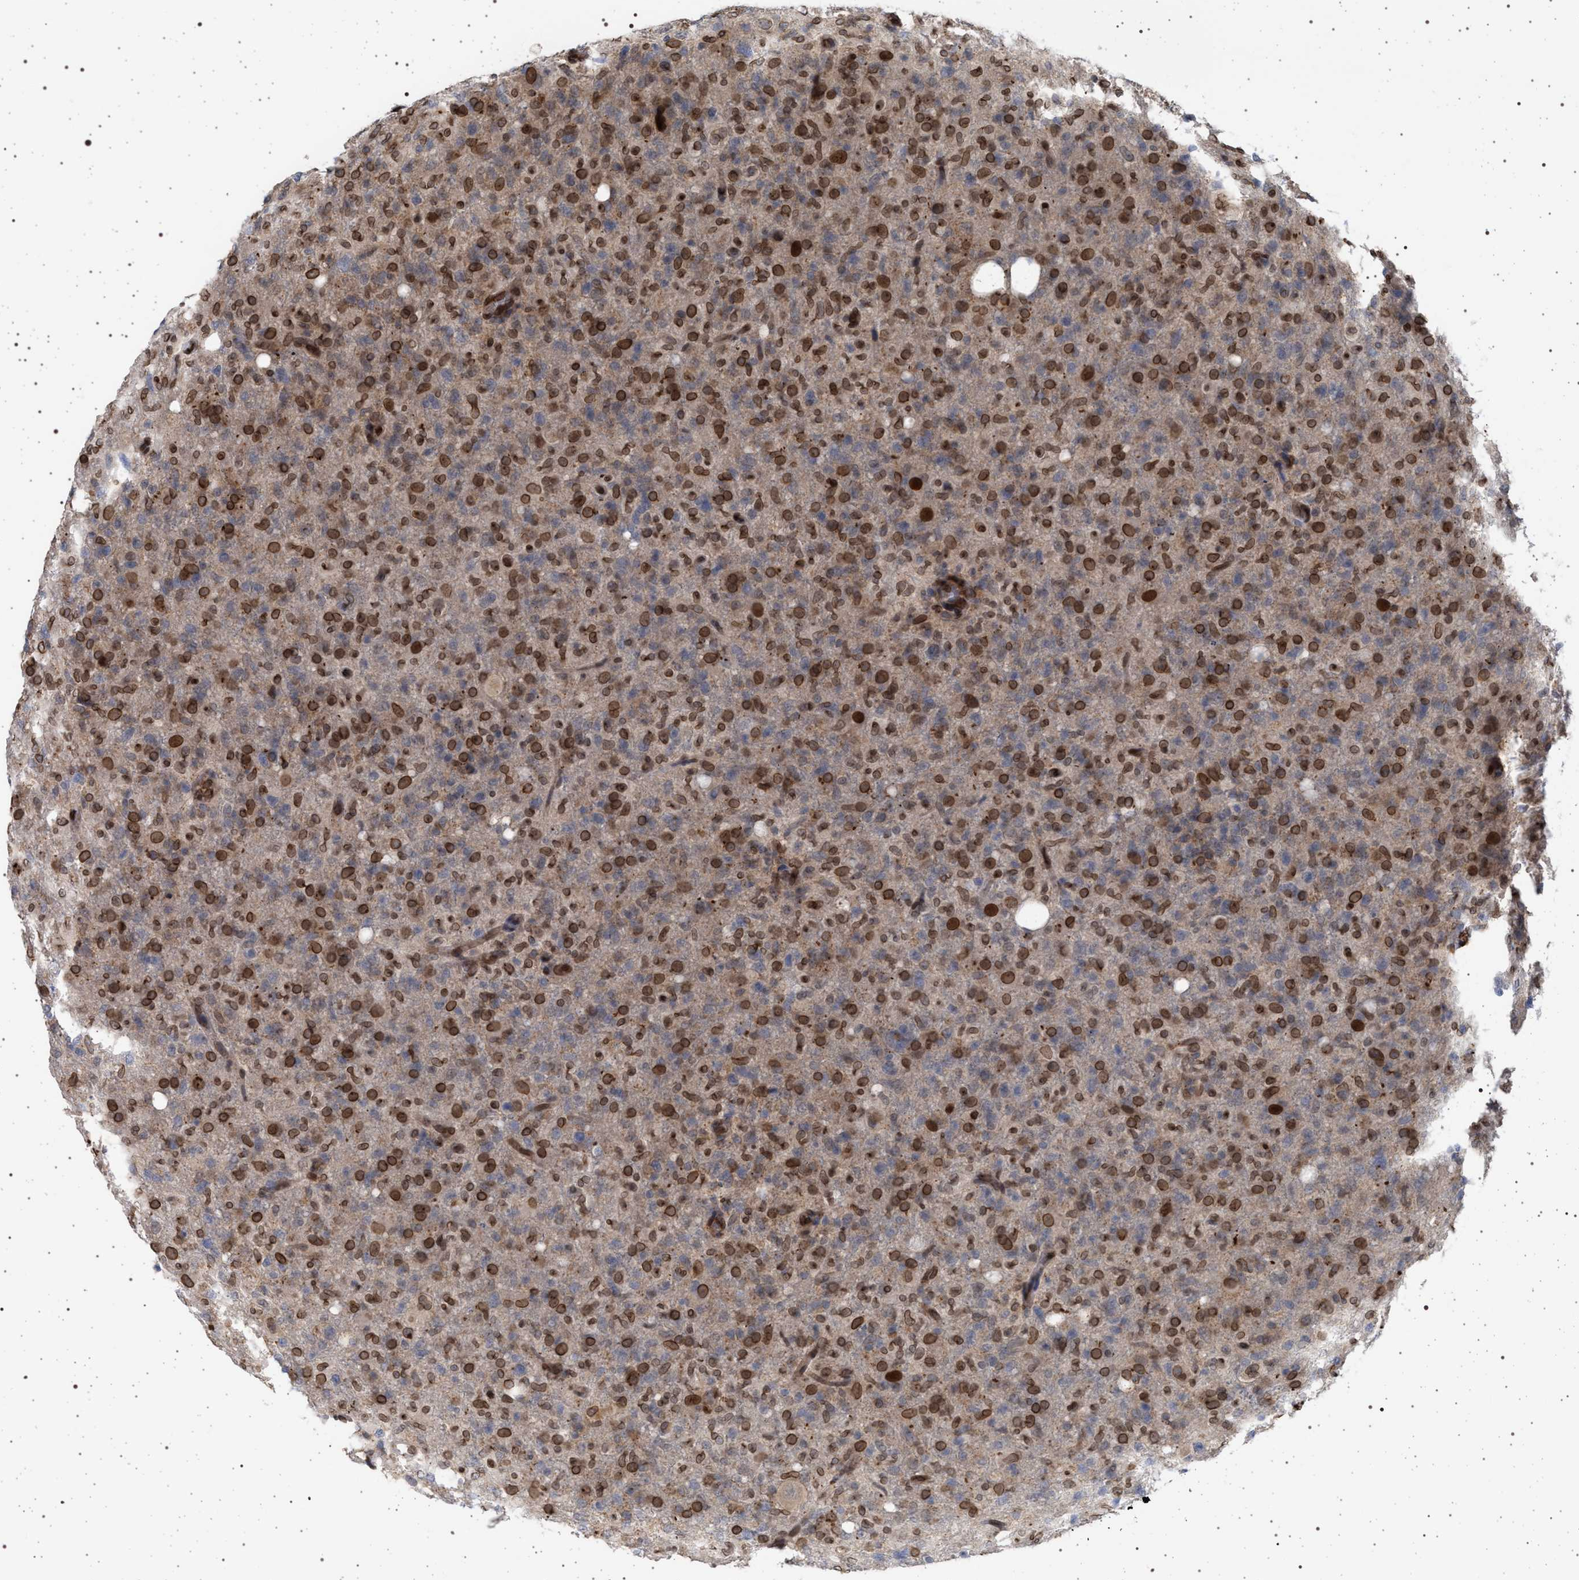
{"staining": {"intensity": "moderate", "quantity": ">75%", "location": "cytoplasmic/membranous,nuclear"}, "tissue": "glioma", "cell_type": "Tumor cells", "image_type": "cancer", "snomed": [{"axis": "morphology", "description": "Glioma, malignant, High grade"}, {"axis": "topography", "description": "Brain"}], "caption": "Immunohistochemistry (IHC) (DAB (3,3'-diaminobenzidine)) staining of glioma shows moderate cytoplasmic/membranous and nuclear protein staining in about >75% of tumor cells. The protein of interest is stained brown, and the nuclei are stained in blue (DAB (3,3'-diaminobenzidine) IHC with brightfield microscopy, high magnification).", "gene": "ING2", "patient": {"sex": "female", "age": 57}}